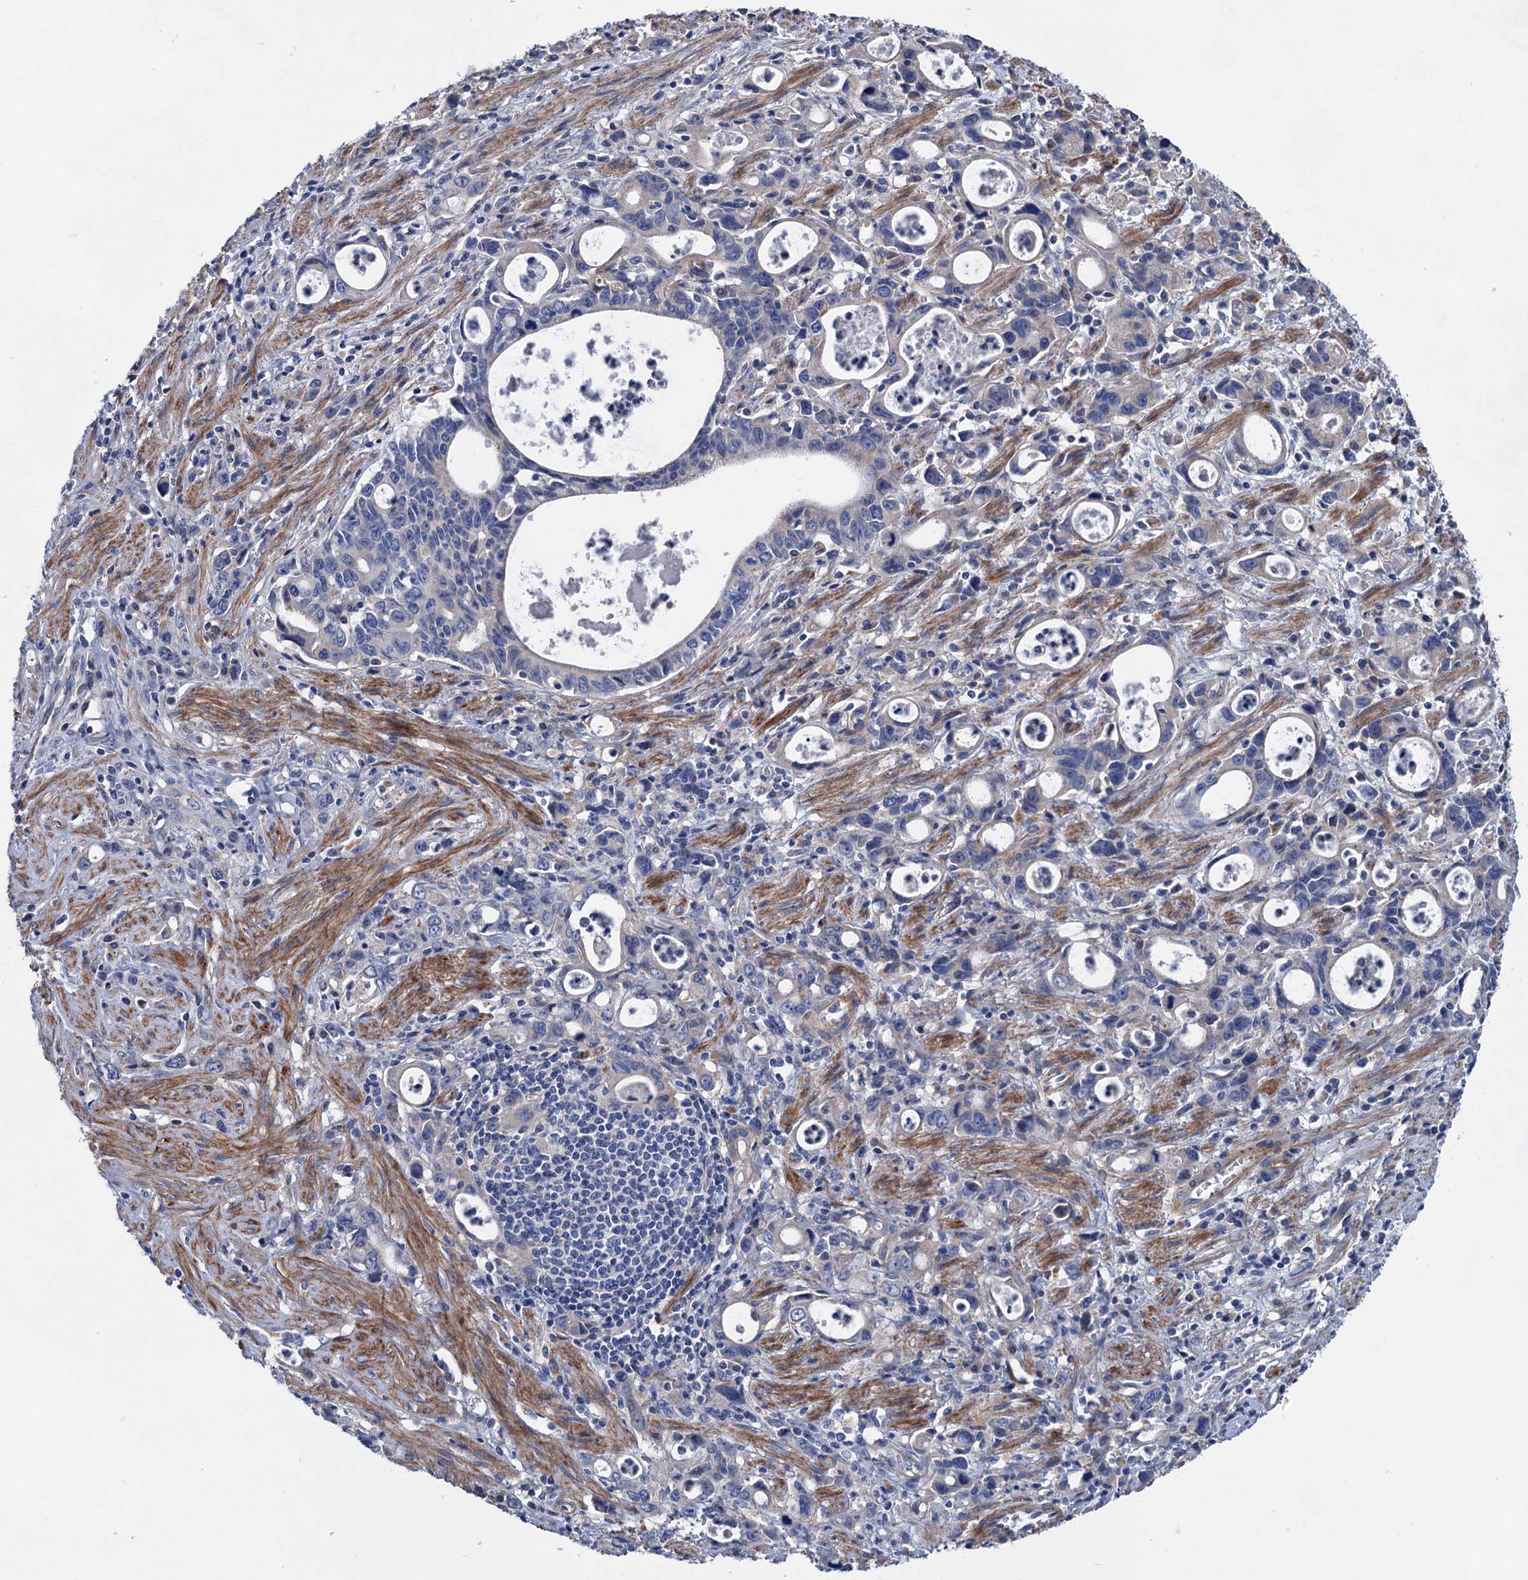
{"staining": {"intensity": "negative", "quantity": "none", "location": "none"}, "tissue": "stomach cancer", "cell_type": "Tumor cells", "image_type": "cancer", "snomed": [{"axis": "morphology", "description": "Adenocarcinoma, NOS"}, {"axis": "topography", "description": "Stomach, lower"}], "caption": "The immunohistochemistry (IHC) photomicrograph has no significant expression in tumor cells of stomach cancer tissue.", "gene": "GPR155", "patient": {"sex": "female", "age": 43}}